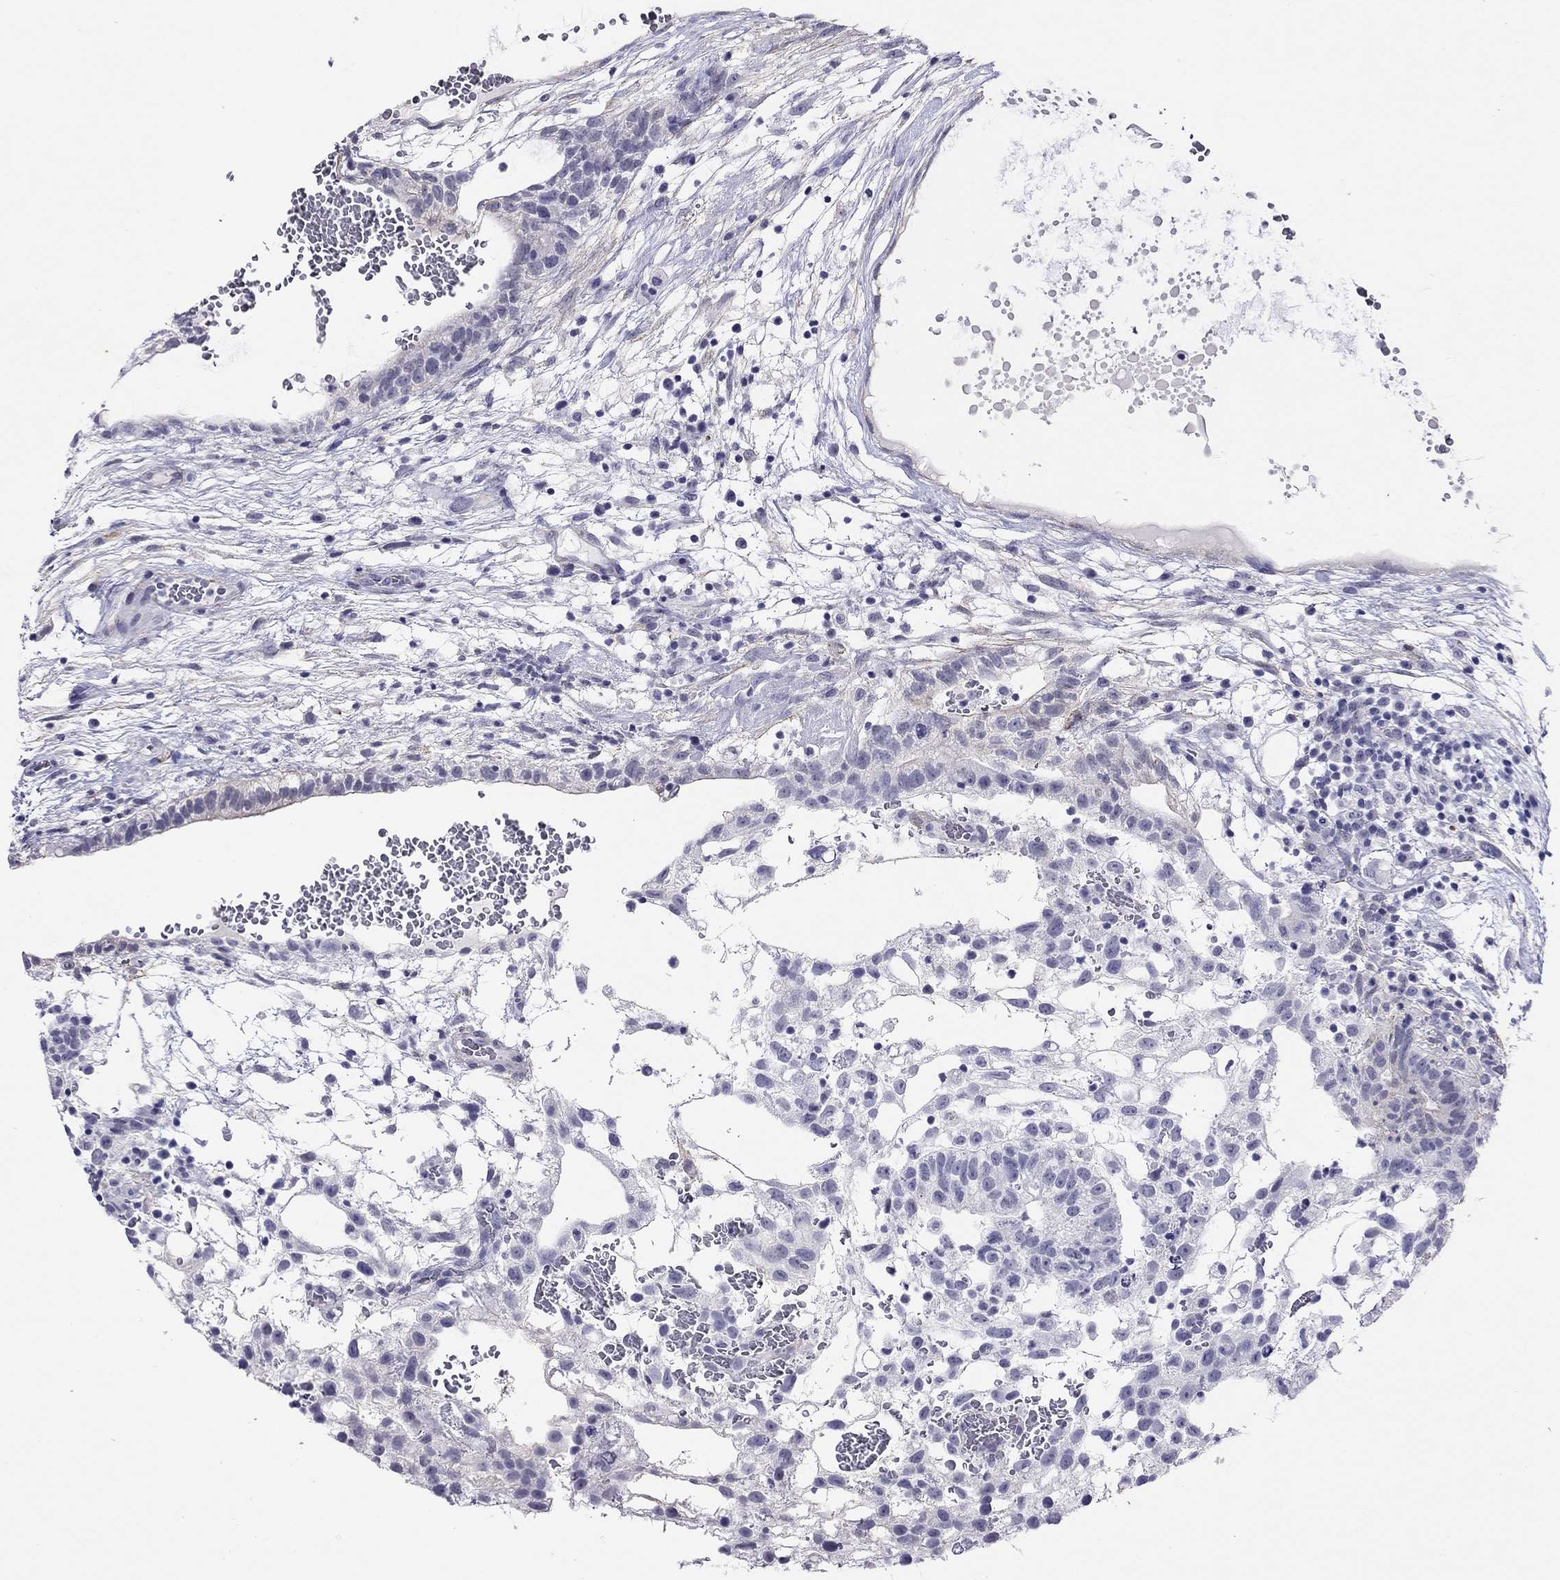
{"staining": {"intensity": "negative", "quantity": "none", "location": "none"}, "tissue": "testis cancer", "cell_type": "Tumor cells", "image_type": "cancer", "snomed": [{"axis": "morphology", "description": "Normal tissue, NOS"}, {"axis": "morphology", "description": "Carcinoma, Embryonal, NOS"}, {"axis": "topography", "description": "Testis"}], "caption": "Human testis cancer (embryonal carcinoma) stained for a protein using IHC exhibits no staining in tumor cells.", "gene": "MYMX", "patient": {"sex": "male", "age": 32}}